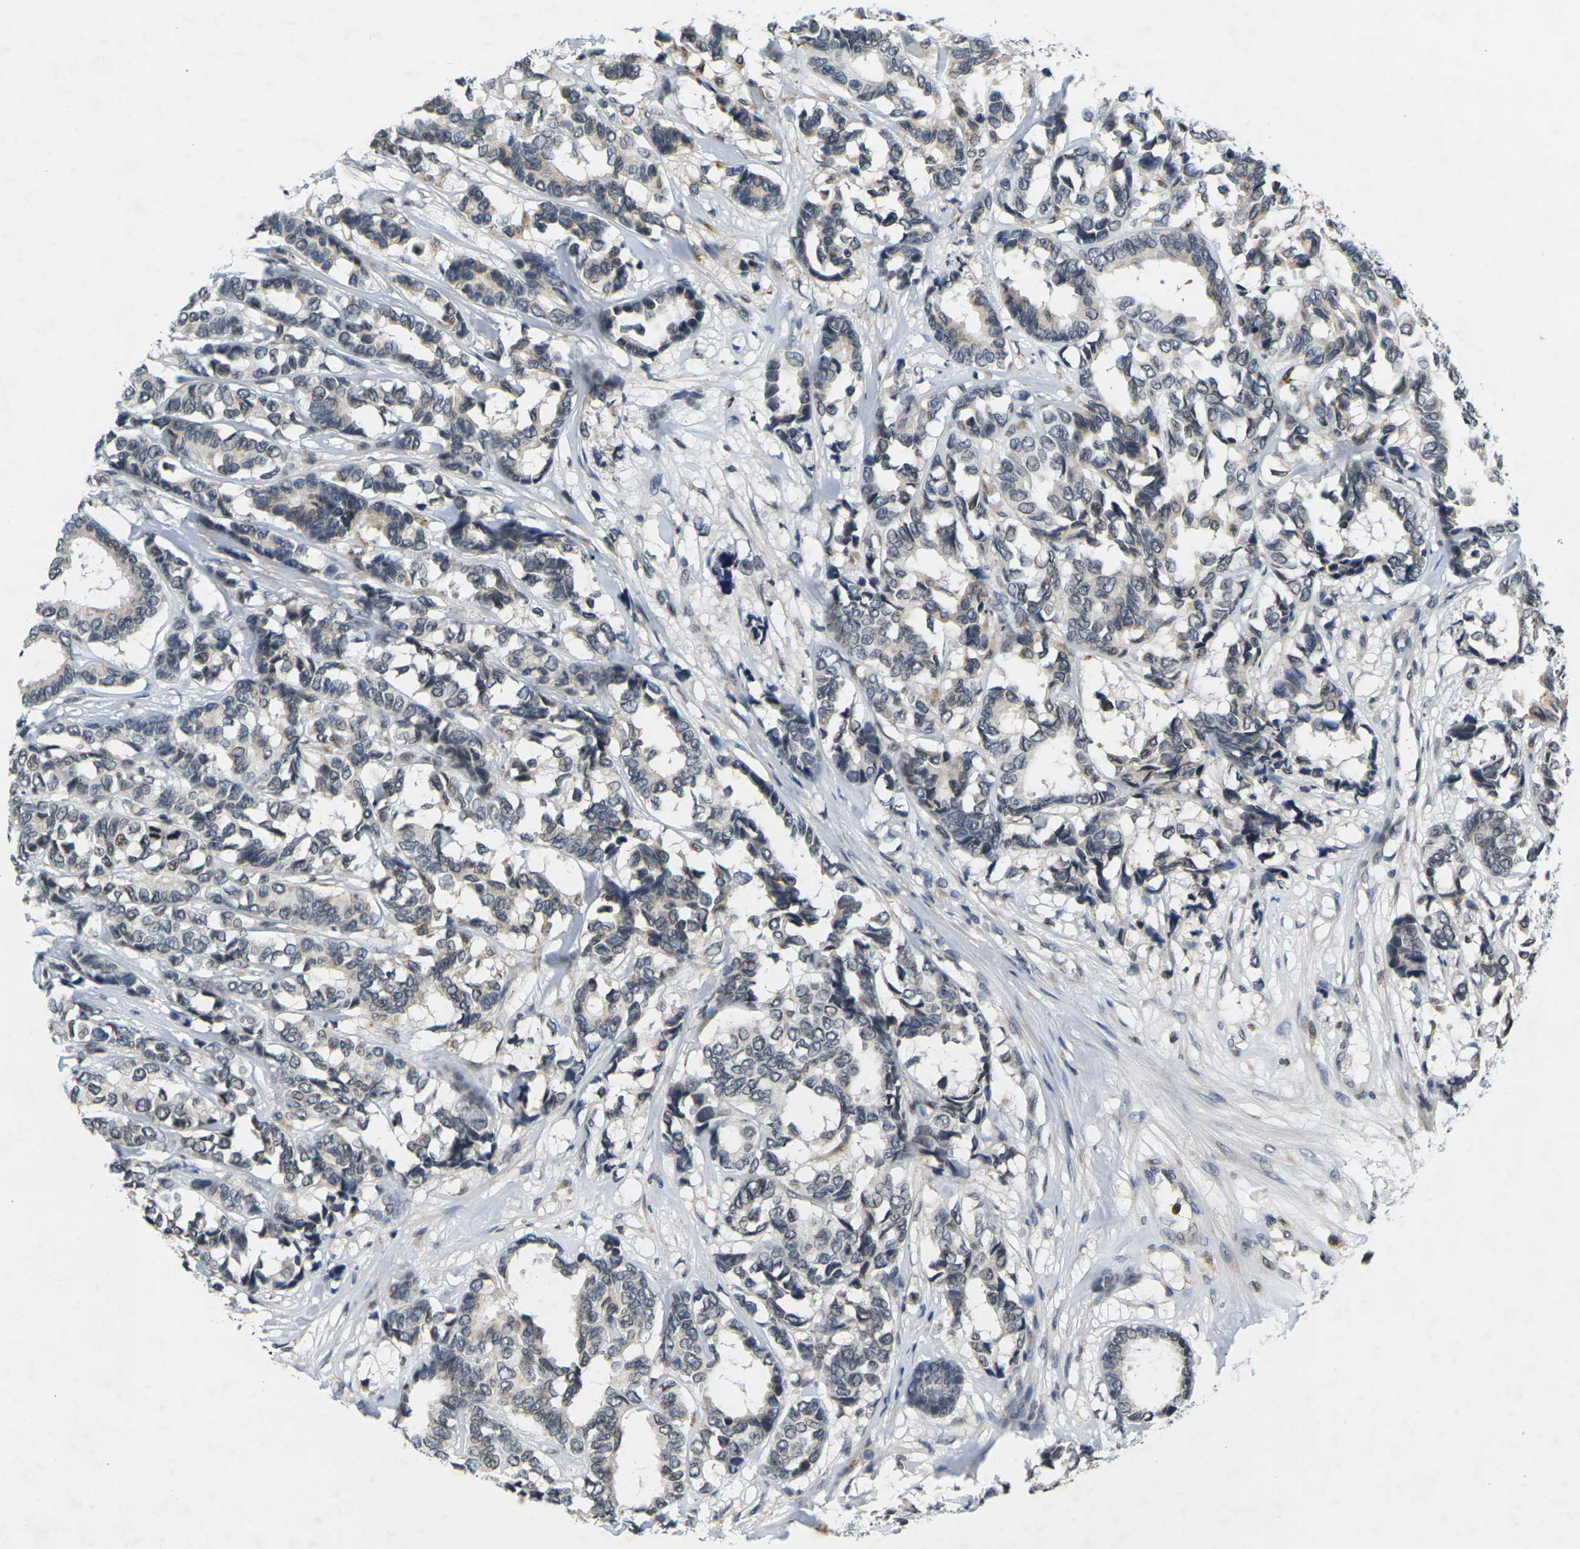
{"staining": {"intensity": "negative", "quantity": "none", "location": "none"}, "tissue": "breast cancer", "cell_type": "Tumor cells", "image_type": "cancer", "snomed": [{"axis": "morphology", "description": "Duct carcinoma"}, {"axis": "topography", "description": "Breast"}], "caption": "High magnification brightfield microscopy of invasive ductal carcinoma (breast) stained with DAB (brown) and counterstained with hematoxylin (blue): tumor cells show no significant expression.", "gene": "C1QC", "patient": {"sex": "female", "age": 87}}